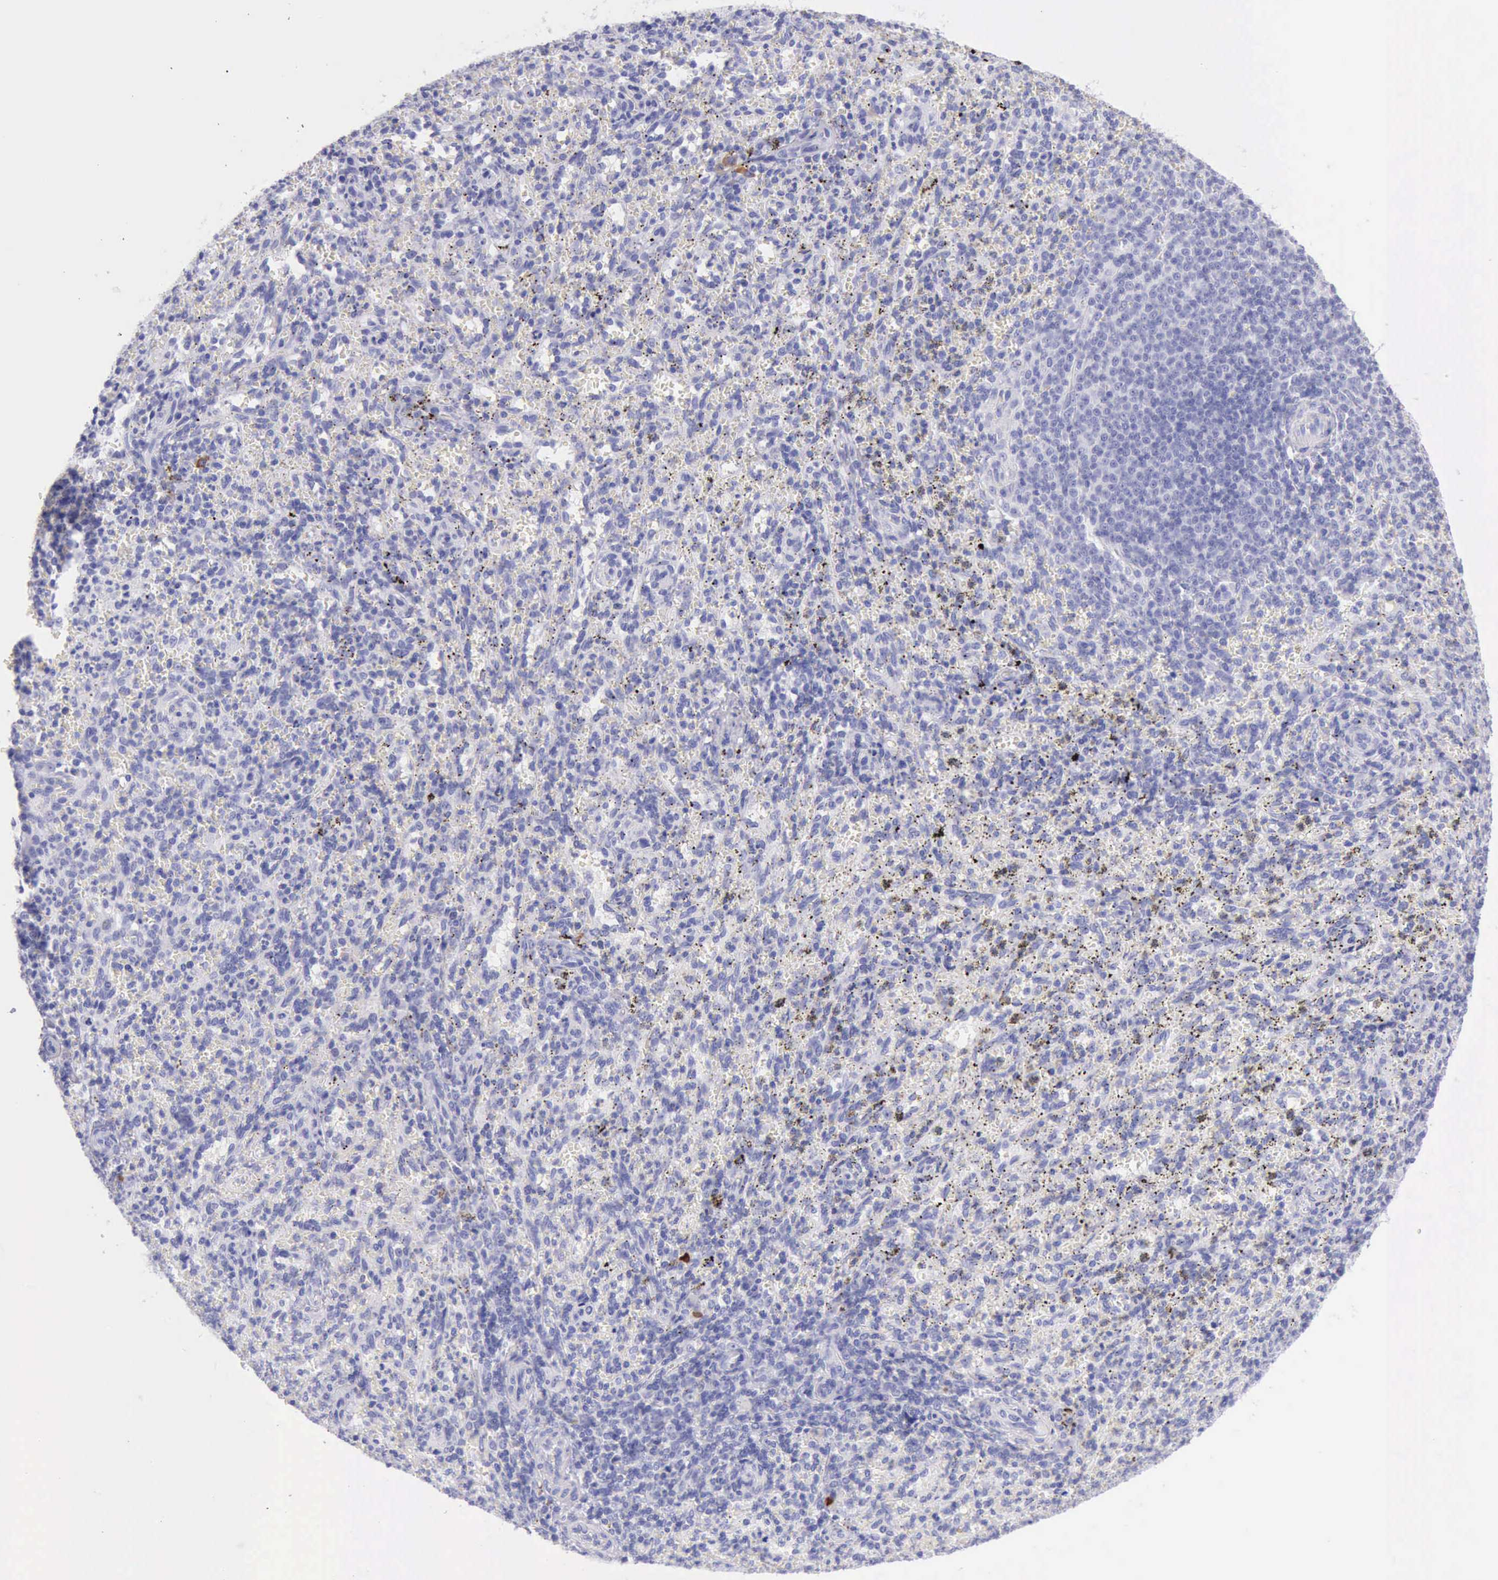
{"staining": {"intensity": "negative", "quantity": "none", "location": "none"}, "tissue": "spleen", "cell_type": "Cells in red pulp", "image_type": "normal", "snomed": [{"axis": "morphology", "description": "Normal tissue, NOS"}, {"axis": "topography", "description": "Spleen"}], "caption": "The image displays no significant positivity in cells in red pulp of spleen. (Stains: DAB (3,3'-diaminobenzidine) immunohistochemistry (IHC) with hematoxylin counter stain, Microscopy: brightfield microscopy at high magnification).", "gene": "KRT8", "patient": {"sex": "female", "age": 10}}